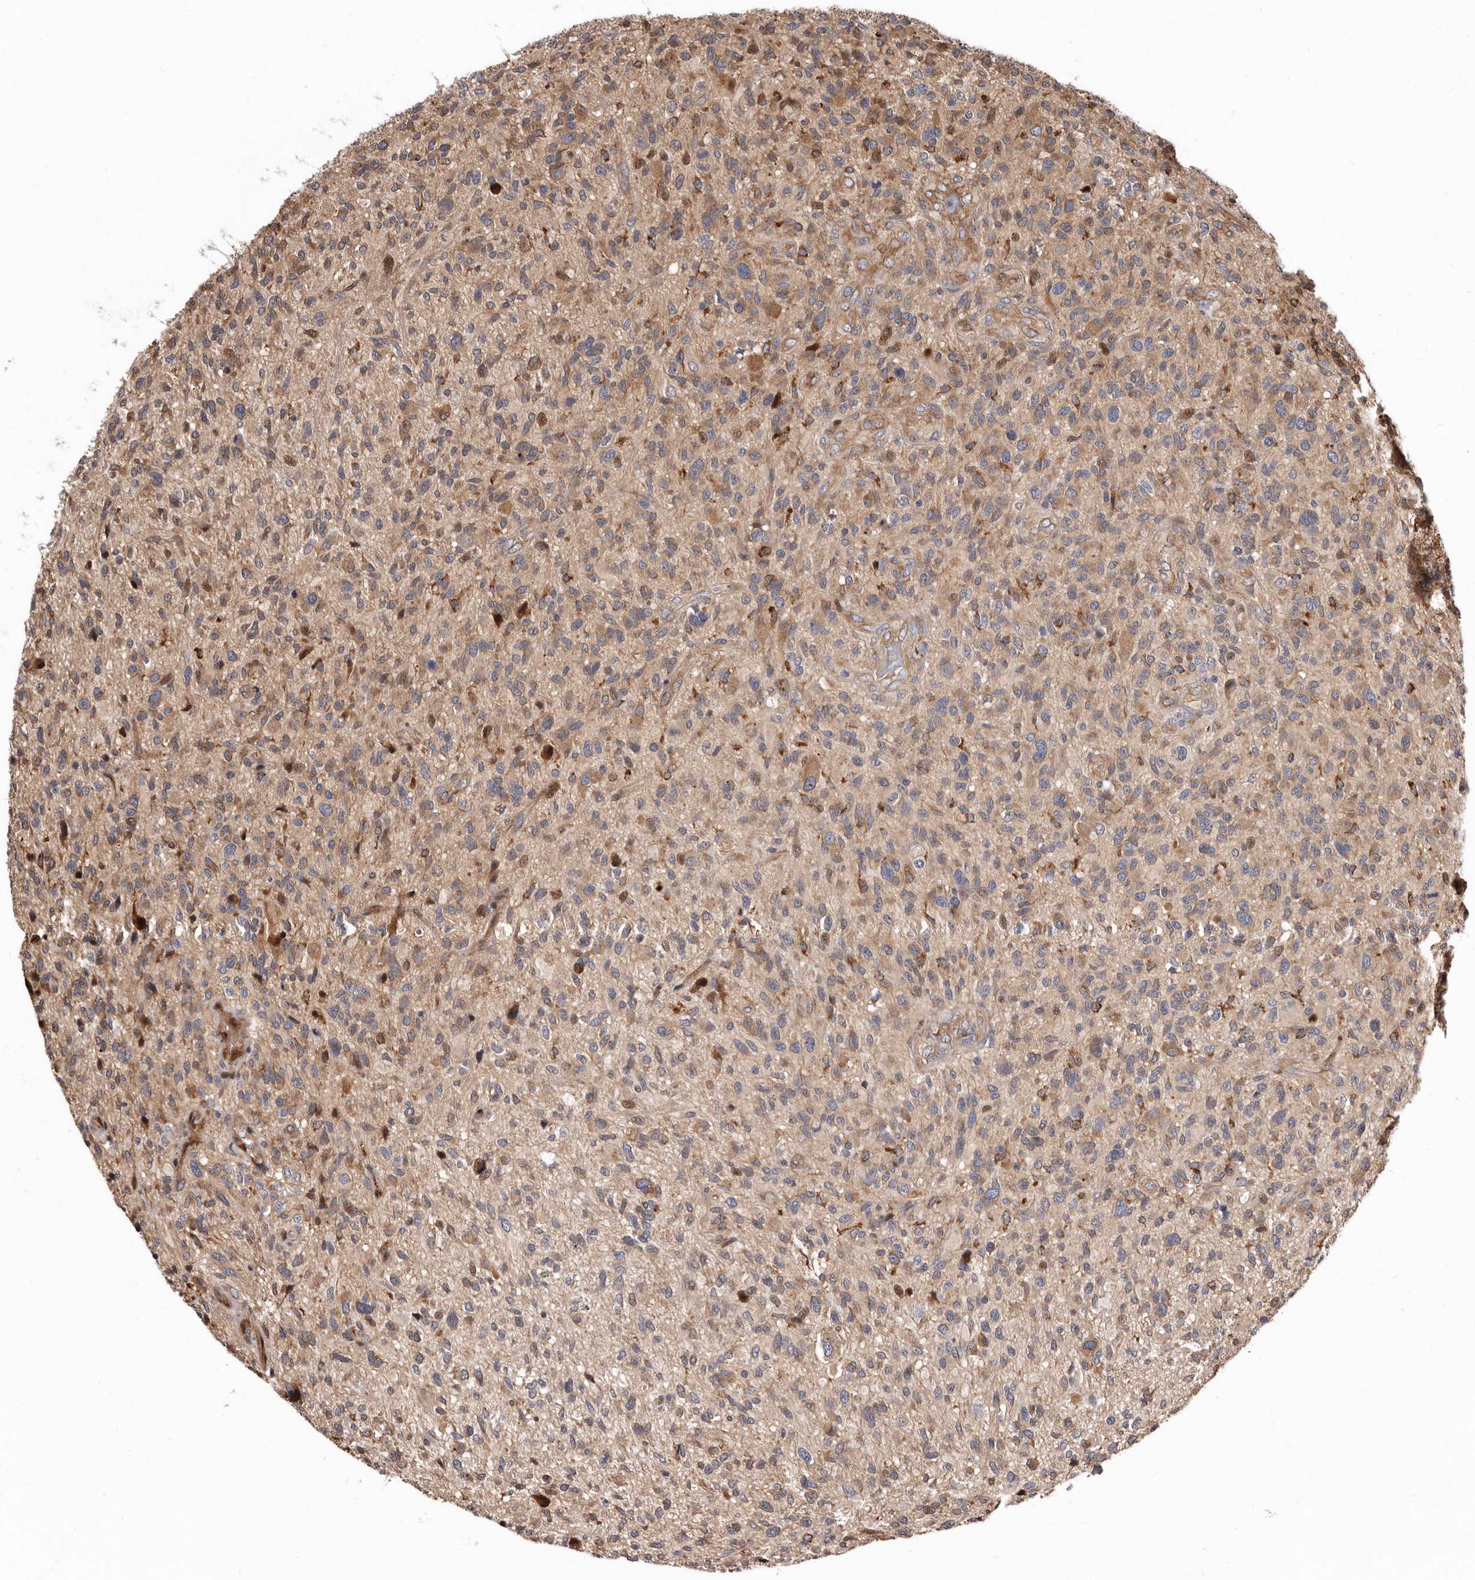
{"staining": {"intensity": "moderate", "quantity": ">75%", "location": "cytoplasmic/membranous"}, "tissue": "glioma", "cell_type": "Tumor cells", "image_type": "cancer", "snomed": [{"axis": "morphology", "description": "Glioma, malignant, High grade"}, {"axis": "topography", "description": "Brain"}], "caption": "A micrograph of human glioma stained for a protein shows moderate cytoplasmic/membranous brown staining in tumor cells.", "gene": "WEE2", "patient": {"sex": "male", "age": 47}}